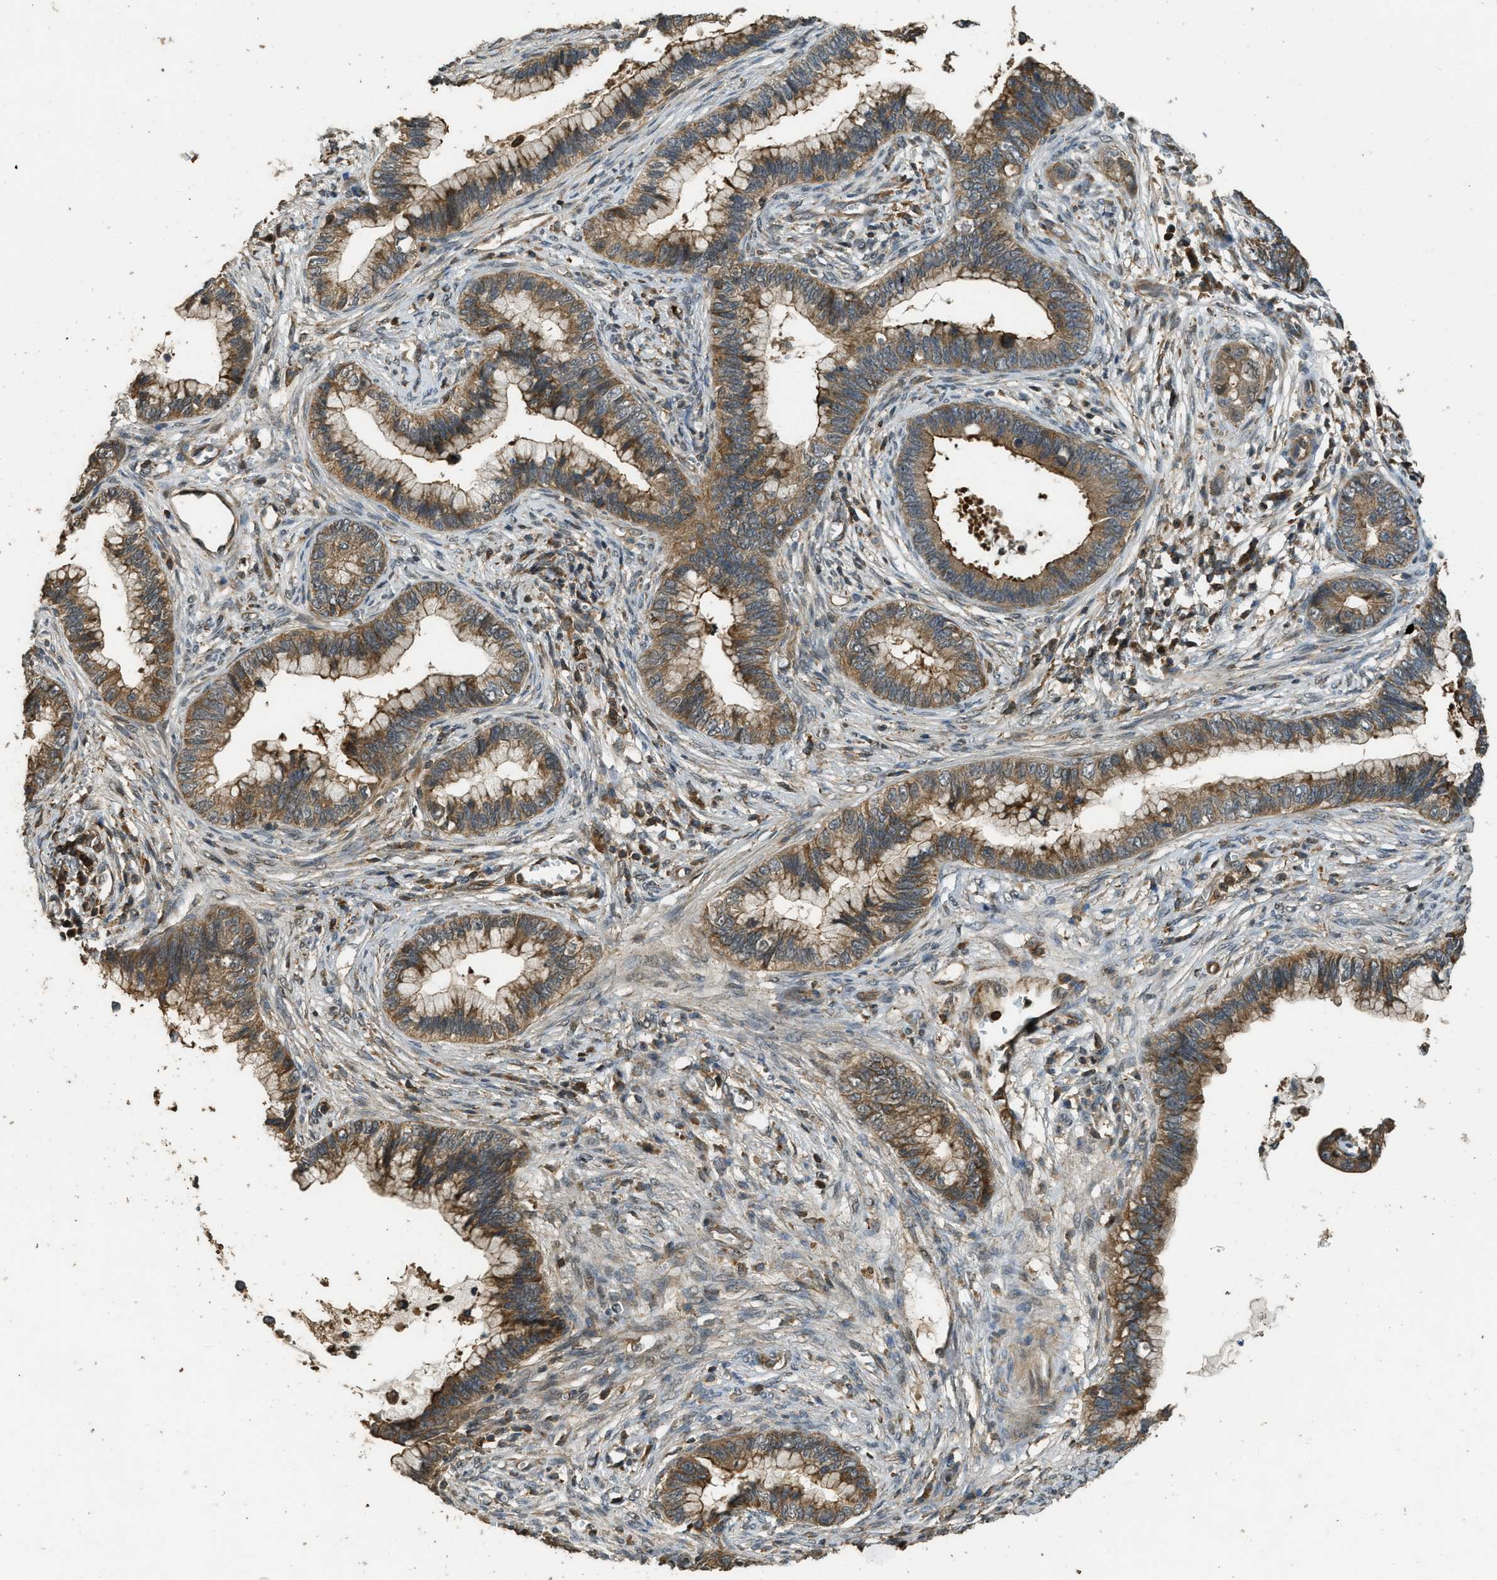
{"staining": {"intensity": "moderate", "quantity": ">75%", "location": "cytoplasmic/membranous"}, "tissue": "cervical cancer", "cell_type": "Tumor cells", "image_type": "cancer", "snomed": [{"axis": "morphology", "description": "Adenocarcinoma, NOS"}, {"axis": "topography", "description": "Cervix"}], "caption": "Human adenocarcinoma (cervical) stained for a protein (brown) demonstrates moderate cytoplasmic/membranous positive staining in approximately >75% of tumor cells.", "gene": "PPP6R3", "patient": {"sex": "female", "age": 44}}